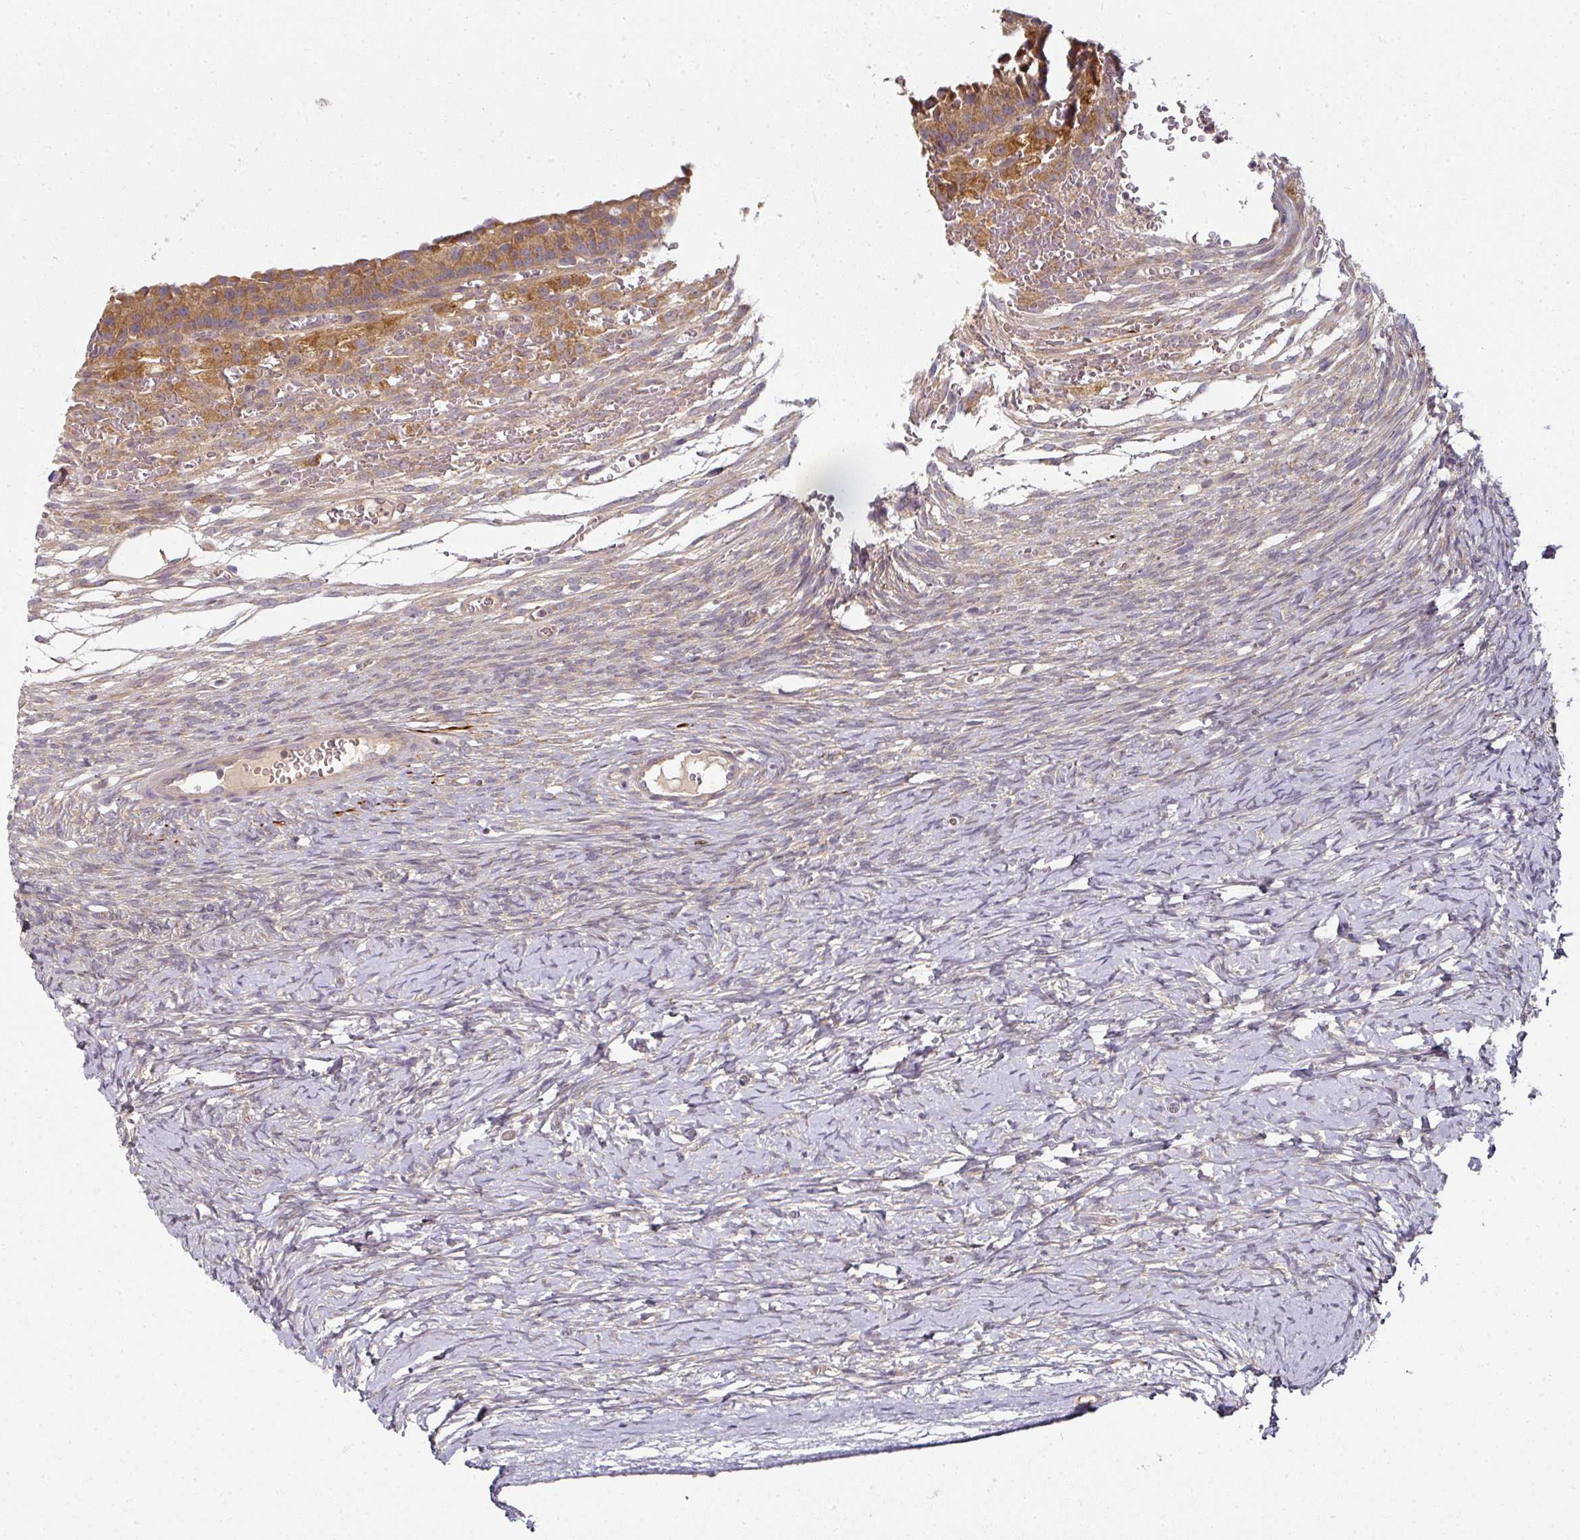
{"staining": {"intensity": "weak", "quantity": "<25%", "location": "cytoplasmic/membranous"}, "tissue": "ovary", "cell_type": "Ovarian stroma cells", "image_type": "normal", "snomed": [{"axis": "morphology", "description": "Normal tissue, NOS"}, {"axis": "topography", "description": "Ovary"}], "caption": "This is an immunohistochemistry (IHC) histopathology image of unremarkable human ovary. There is no staining in ovarian stroma cells.", "gene": "MAP2K2", "patient": {"sex": "female", "age": 39}}